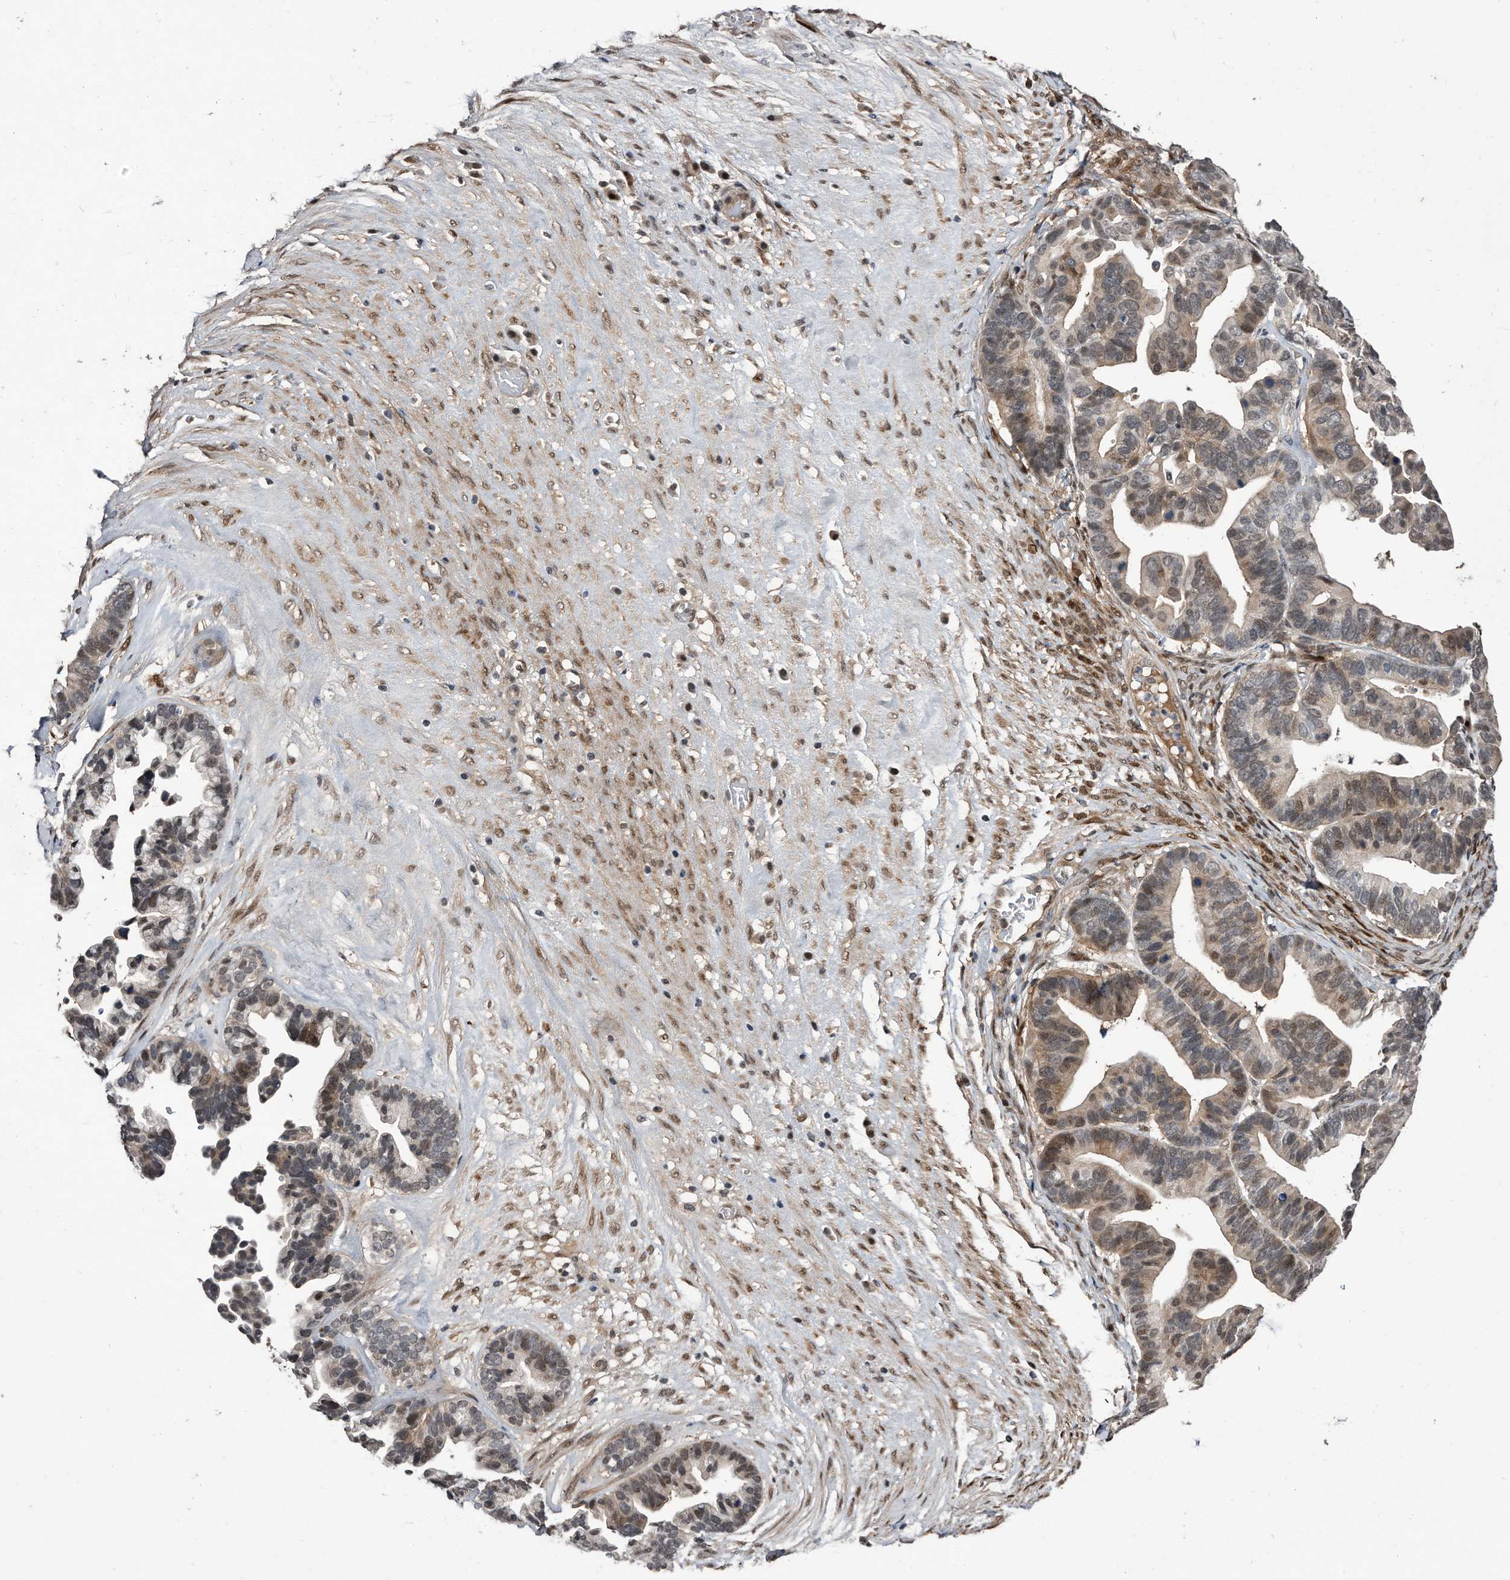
{"staining": {"intensity": "weak", "quantity": "<25%", "location": "nuclear"}, "tissue": "ovarian cancer", "cell_type": "Tumor cells", "image_type": "cancer", "snomed": [{"axis": "morphology", "description": "Cystadenocarcinoma, serous, NOS"}, {"axis": "topography", "description": "Ovary"}], "caption": "This micrograph is of ovarian cancer (serous cystadenocarcinoma) stained with immunohistochemistry to label a protein in brown with the nuclei are counter-stained blue. There is no positivity in tumor cells. The staining is performed using DAB (3,3'-diaminobenzidine) brown chromogen with nuclei counter-stained in using hematoxylin.", "gene": "RAD23B", "patient": {"sex": "female", "age": 56}}